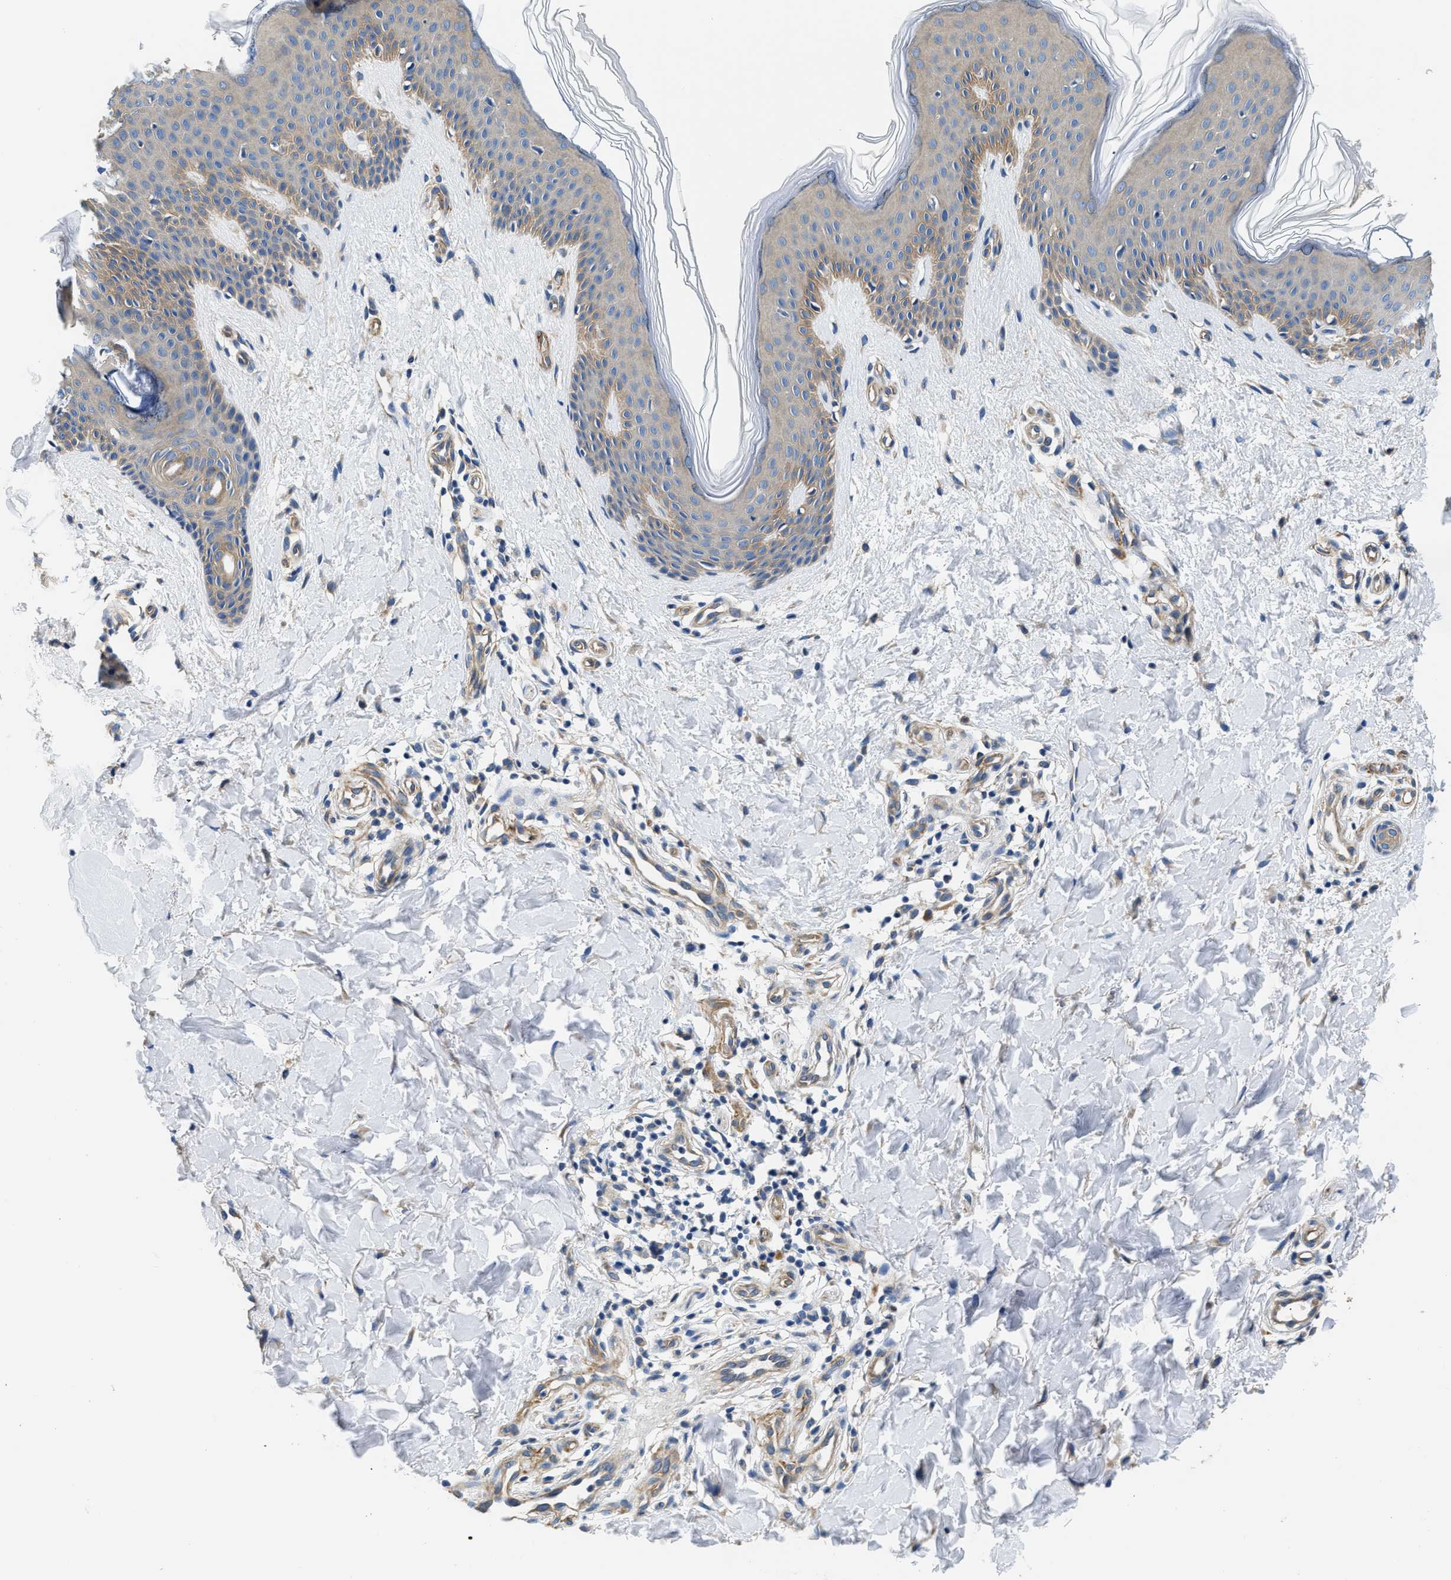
{"staining": {"intensity": "negative", "quantity": "none", "location": "none"}, "tissue": "skin", "cell_type": "Fibroblasts", "image_type": "normal", "snomed": [{"axis": "morphology", "description": "Normal tissue, NOS"}, {"axis": "topography", "description": "Skin"}], "caption": "High magnification brightfield microscopy of benign skin stained with DAB (brown) and counterstained with hematoxylin (blue): fibroblasts show no significant staining. Brightfield microscopy of immunohistochemistry stained with DAB (3,3'-diaminobenzidine) (brown) and hematoxylin (blue), captured at high magnification.", "gene": "CSDE1", "patient": {"sex": "male", "age": 41}}